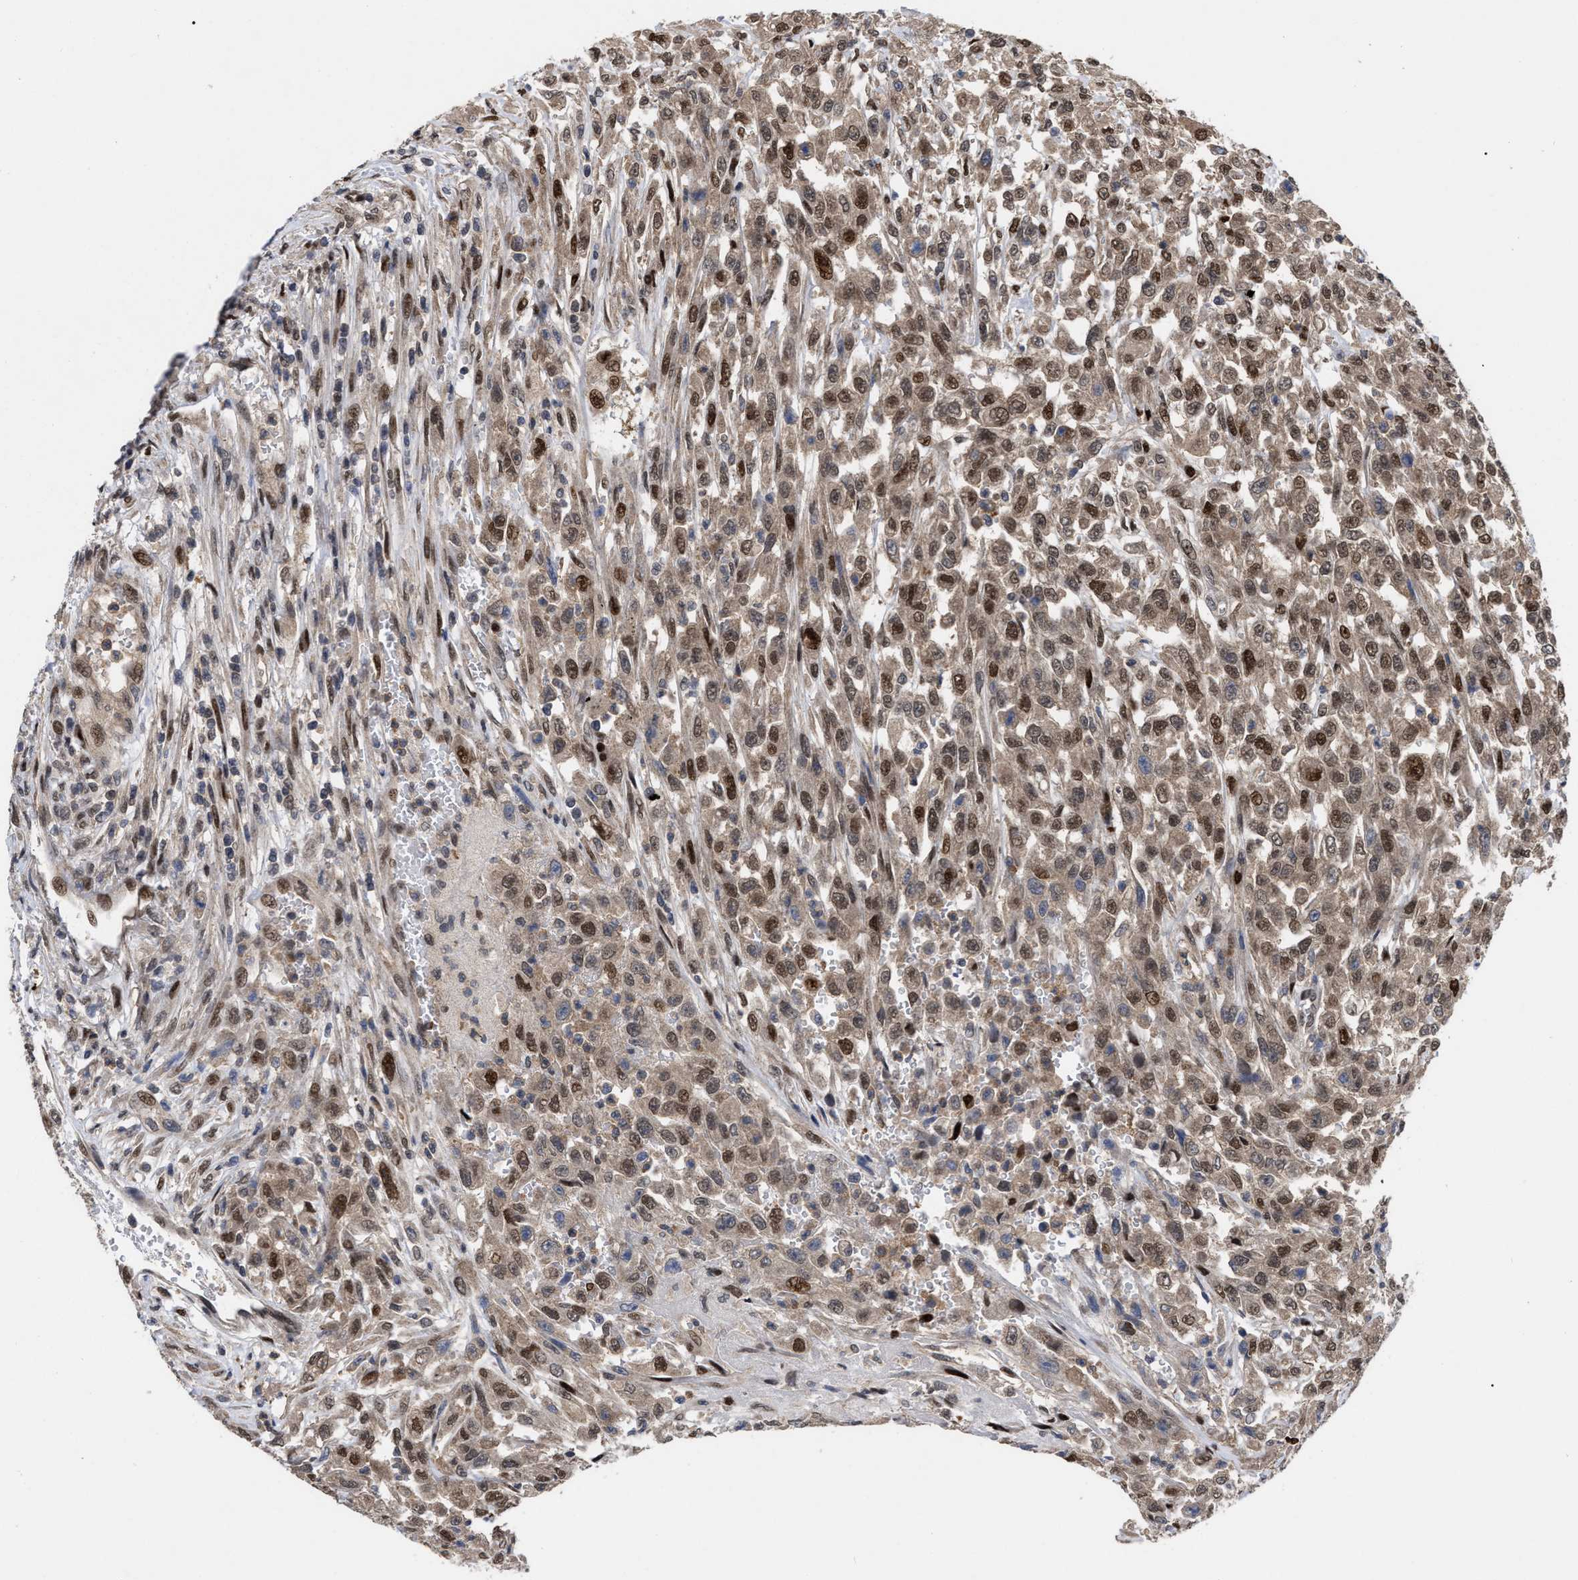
{"staining": {"intensity": "moderate", "quantity": ">75%", "location": "cytoplasmic/membranous,nuclear"}, "tissue": "urothelial cancer", "cell_type": "Tumor cells", "image_type": "cancer", "snomed": [{"axis": "morphology", "description": "Urothelial carcinoma, High grade"}, {"axis": "topography", "description": "Urinary bladder"}], "caption": "The image shows immunohistochemical staining of urothelial carcinoma (high-grade). There is moderate cytoplasmic/membranous and nuclear staining is identified in approximately >75% of tumor cells.", "gene": "MDM4", "patient": {"sex": "male", "age": 46}}